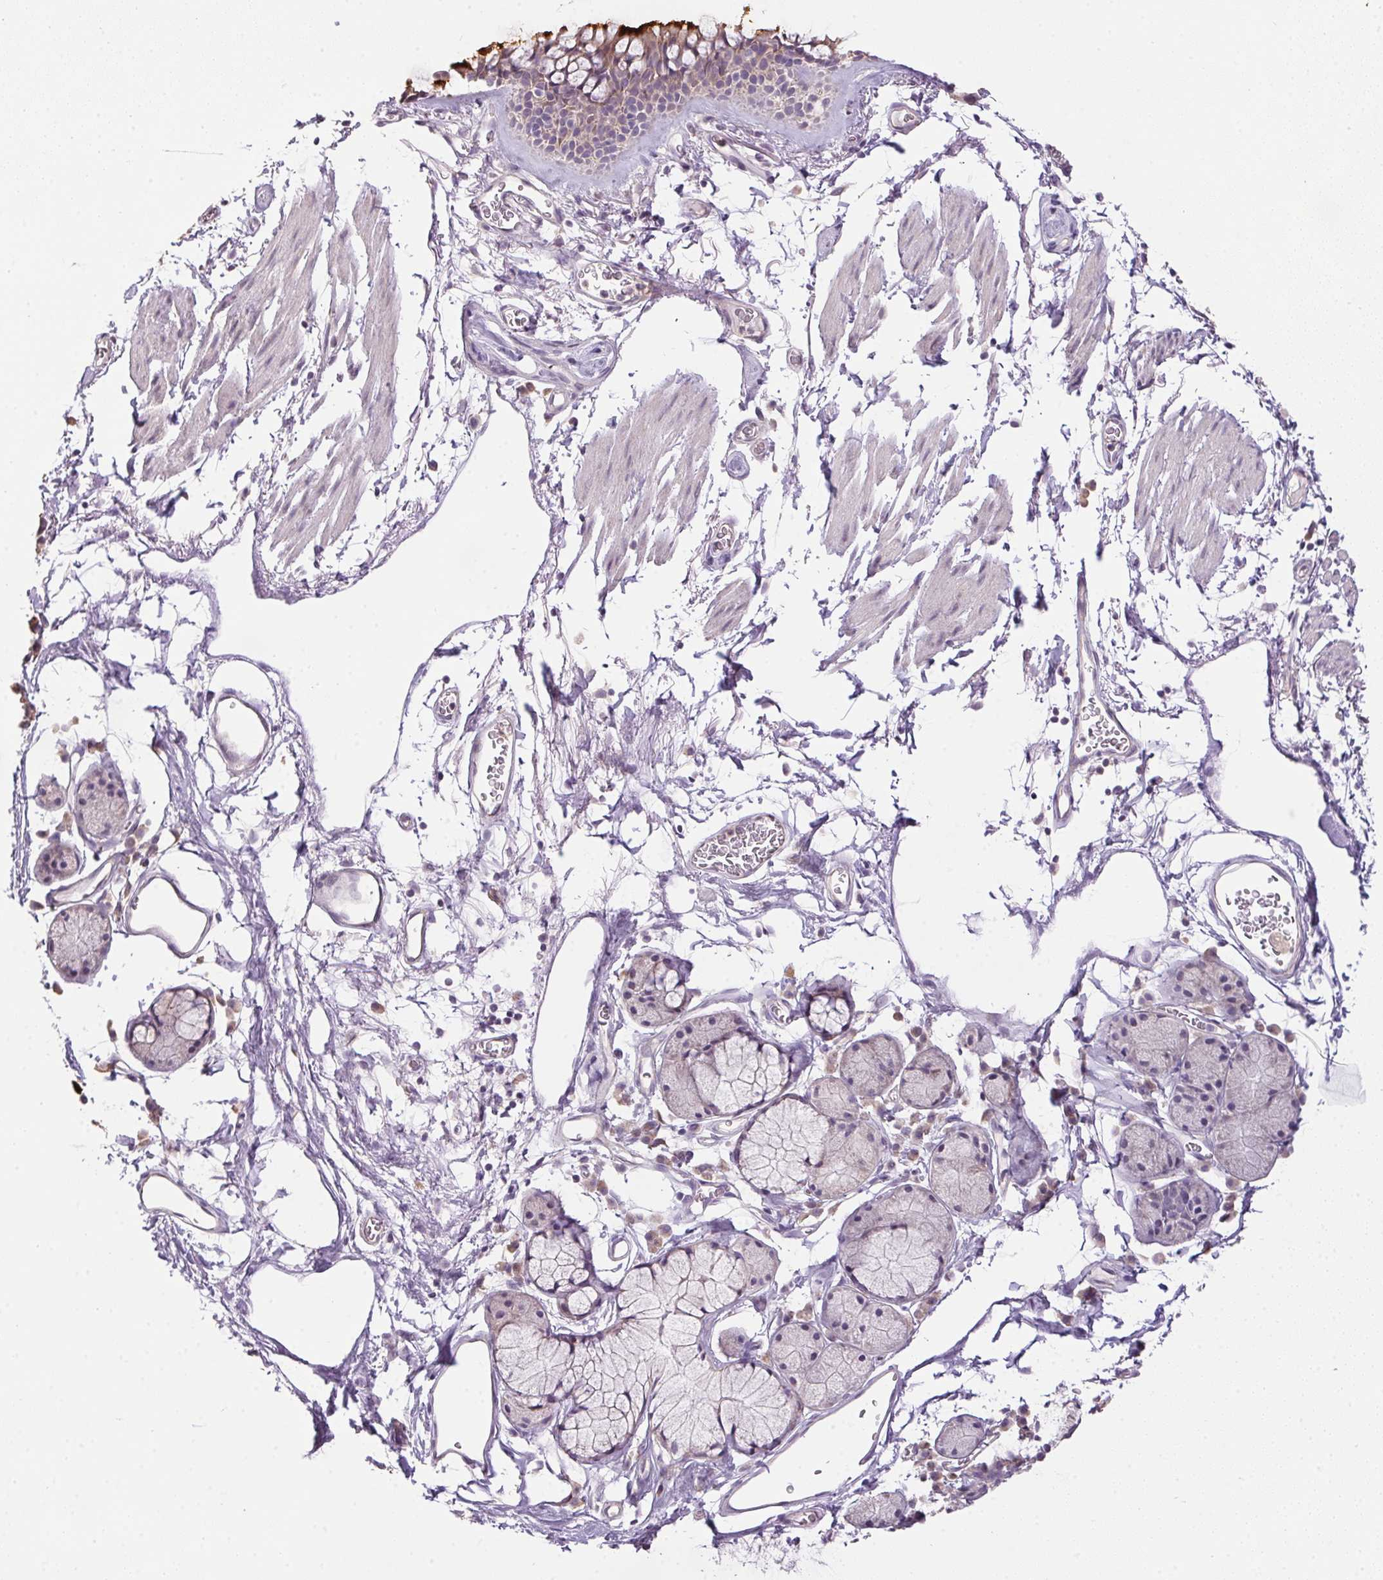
{"staining": {"intensity": "strong", "quantity": "25%-75%", "location": "cytoplasmic/membranous"}, "tissue": "bronchus", "cell_type": "Respiratory epithelial cells", "image_type": "normal", "snomed": [{"axis": "morphology", "description": "Normal tissue, NOS"}, {"axis": "topography", "description": "Cartilage tissue"}, {"axis": "topography", "description": "Bronchus"}], "caption": "Protein expression analysis of normal human bronchus reveals strong cytoplasmic/membranous staining in approximately 25%-75% of respiratory epithelial cells. The staining was performed using DAB (3,3'-diaminobenzidine) to visualize the protein expression in brown, while the nuclei were stained in blue with hematoxylin (Magnification: 20x).", "gene": "SPACA9", "patient": {"sex": "female", "age": 79}}